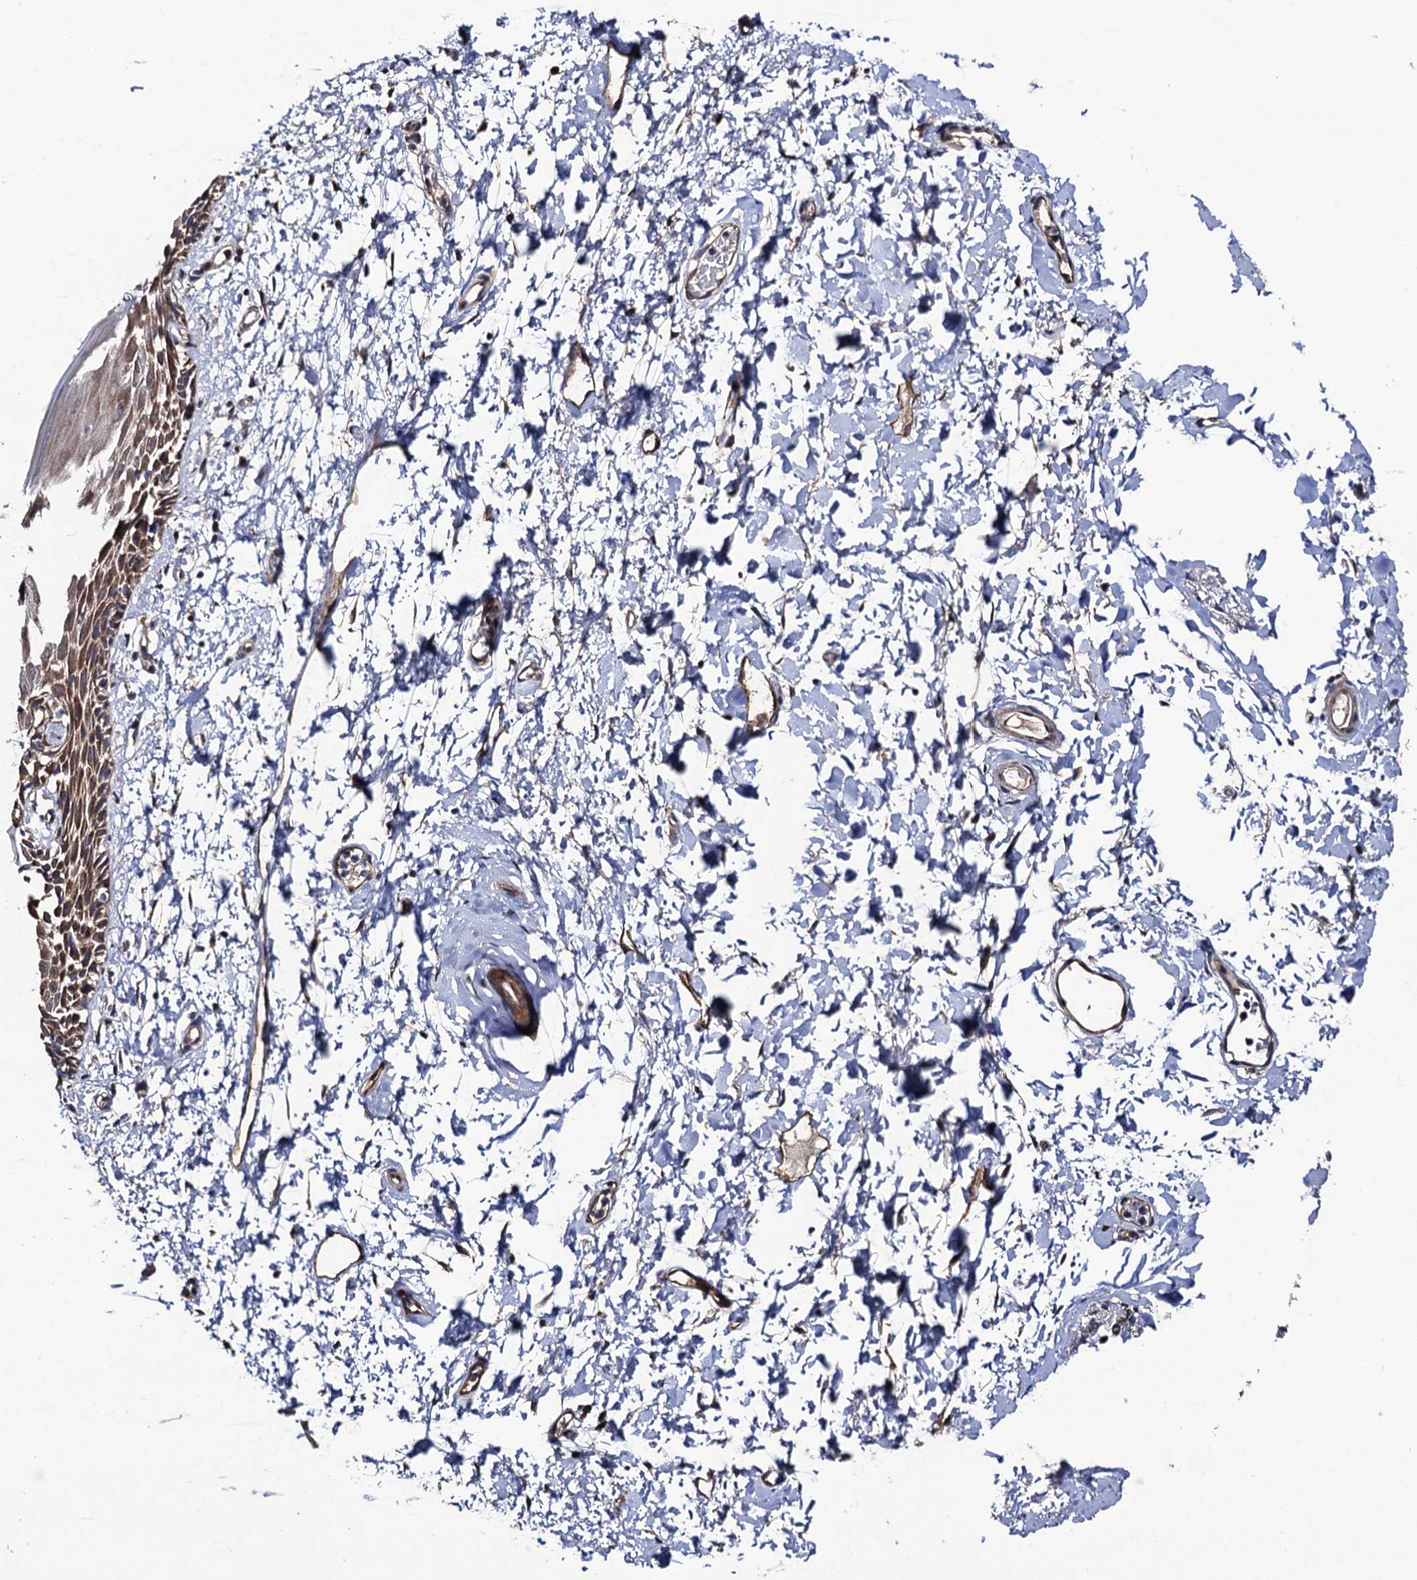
{"staining": {"intensity": "moderate", "quantity": "25%-75%", "location": "cytoplasmic/membranous"}, "tissue": "skin", "cell_type": "Epidermal cells", "image_type": "normal", "snomed": [{"axis": "morphology", "description": "Normal tissue, NOS"}, {"axis": "topography", "description": "Vulva"}], "caption": "High-power microscopy captured an IHC micrograph of unremarkable skin, revealing moderate cytoplasmic/membranous expression in about 25%-75% of epidermal cells.", "gene": "LRRC63", "patient": {"sex": "female", "age": 68}}